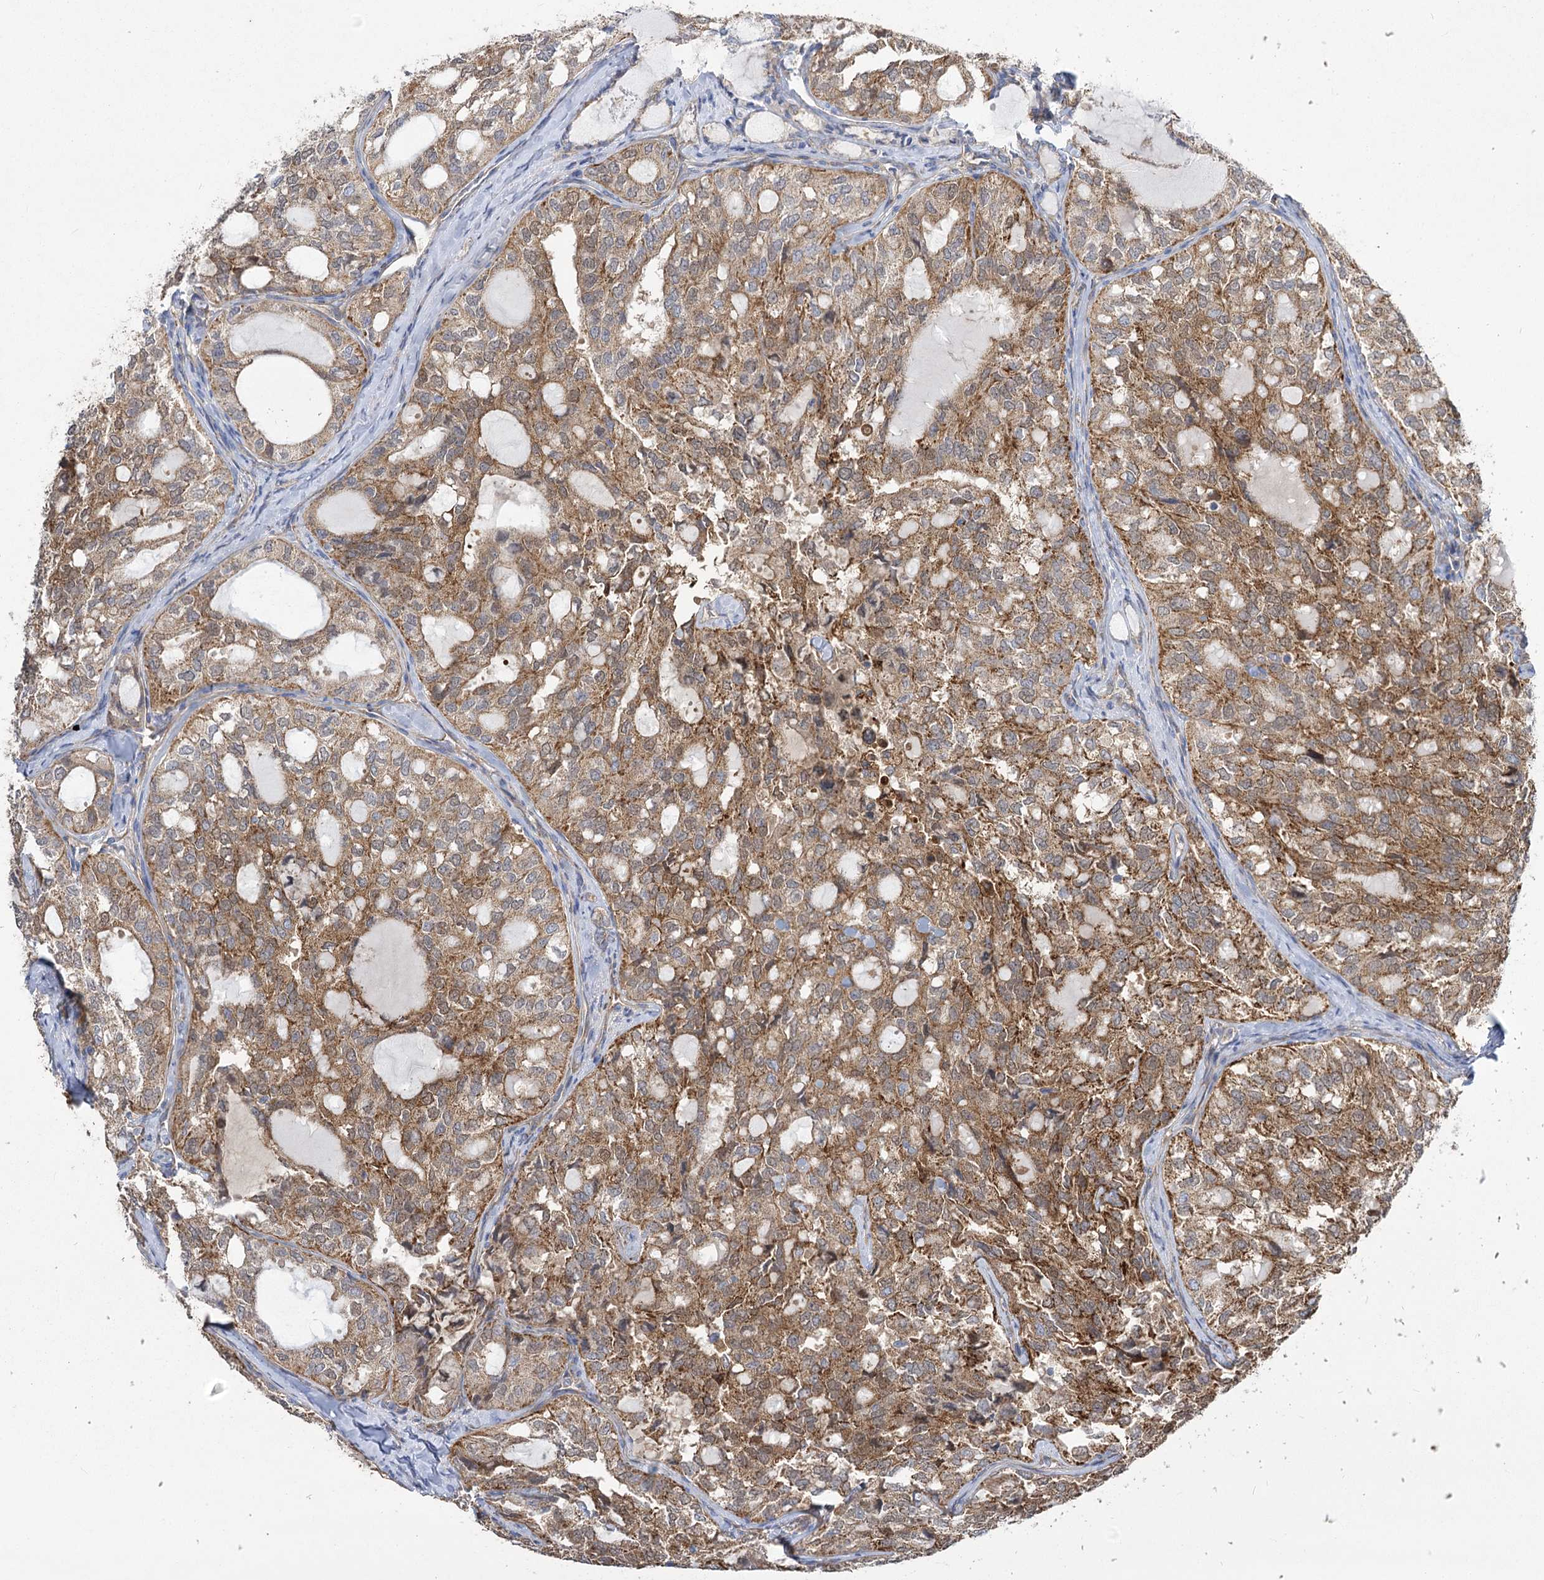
{"staining": {"intensity": "moderate", "quantity": ">75%", "location": "cytoplasmic/membranous"}, "tissue": "thyroid cancer", "cell_type": "Tumor cells", "image_type": "cancer", "snomed": [{"axis": "morphology", "description": "Follicular adenoma carcinoma, NOS"}, {"axis": "topography", "description": "Thyroid gland"}], "caption": "There is medium levels of moderate cytoplasmic/membranous positivity in tumor cells of thyroid follicular adenoma carcinoma, as demonstrated by immunohistochemical staining (brown color).", "gene": "RMDN2", "patient": {"sex": "male", "age": 75}}